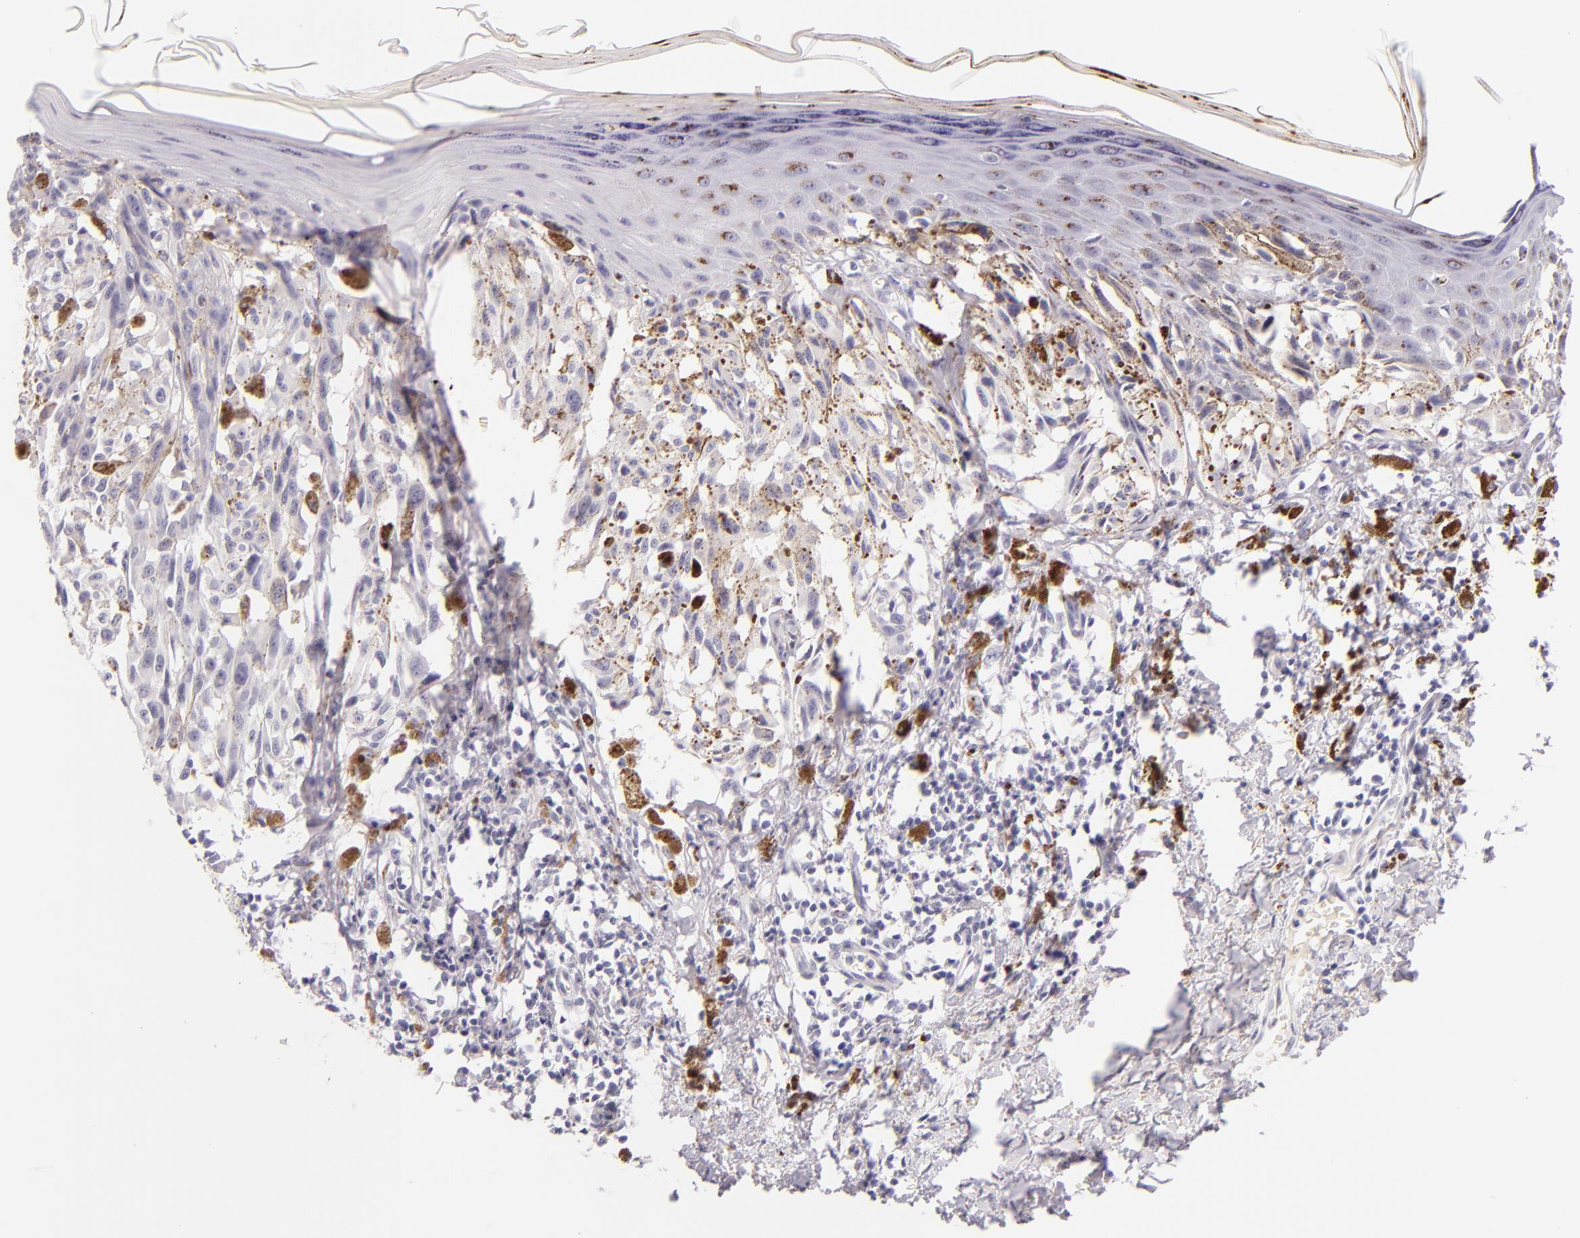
{"staining": {"intensity": "negative", "quantity": "none", "location": "none"}, "tissue": "melanoma", "cell_type": "Tumor cells", "image_type": "cancer", "snomed": [{"axis": "morphology", "description": "Malignant melanoma, NOS"}, {"axis": "topography", "description": "Skin"}], "caption": "A photomicrograph of malignant melanoma stained for a protein demonstrates no brown staining in tumor cells.", "gene": "INA", "patient": {"sex": "female", "age": 72}}